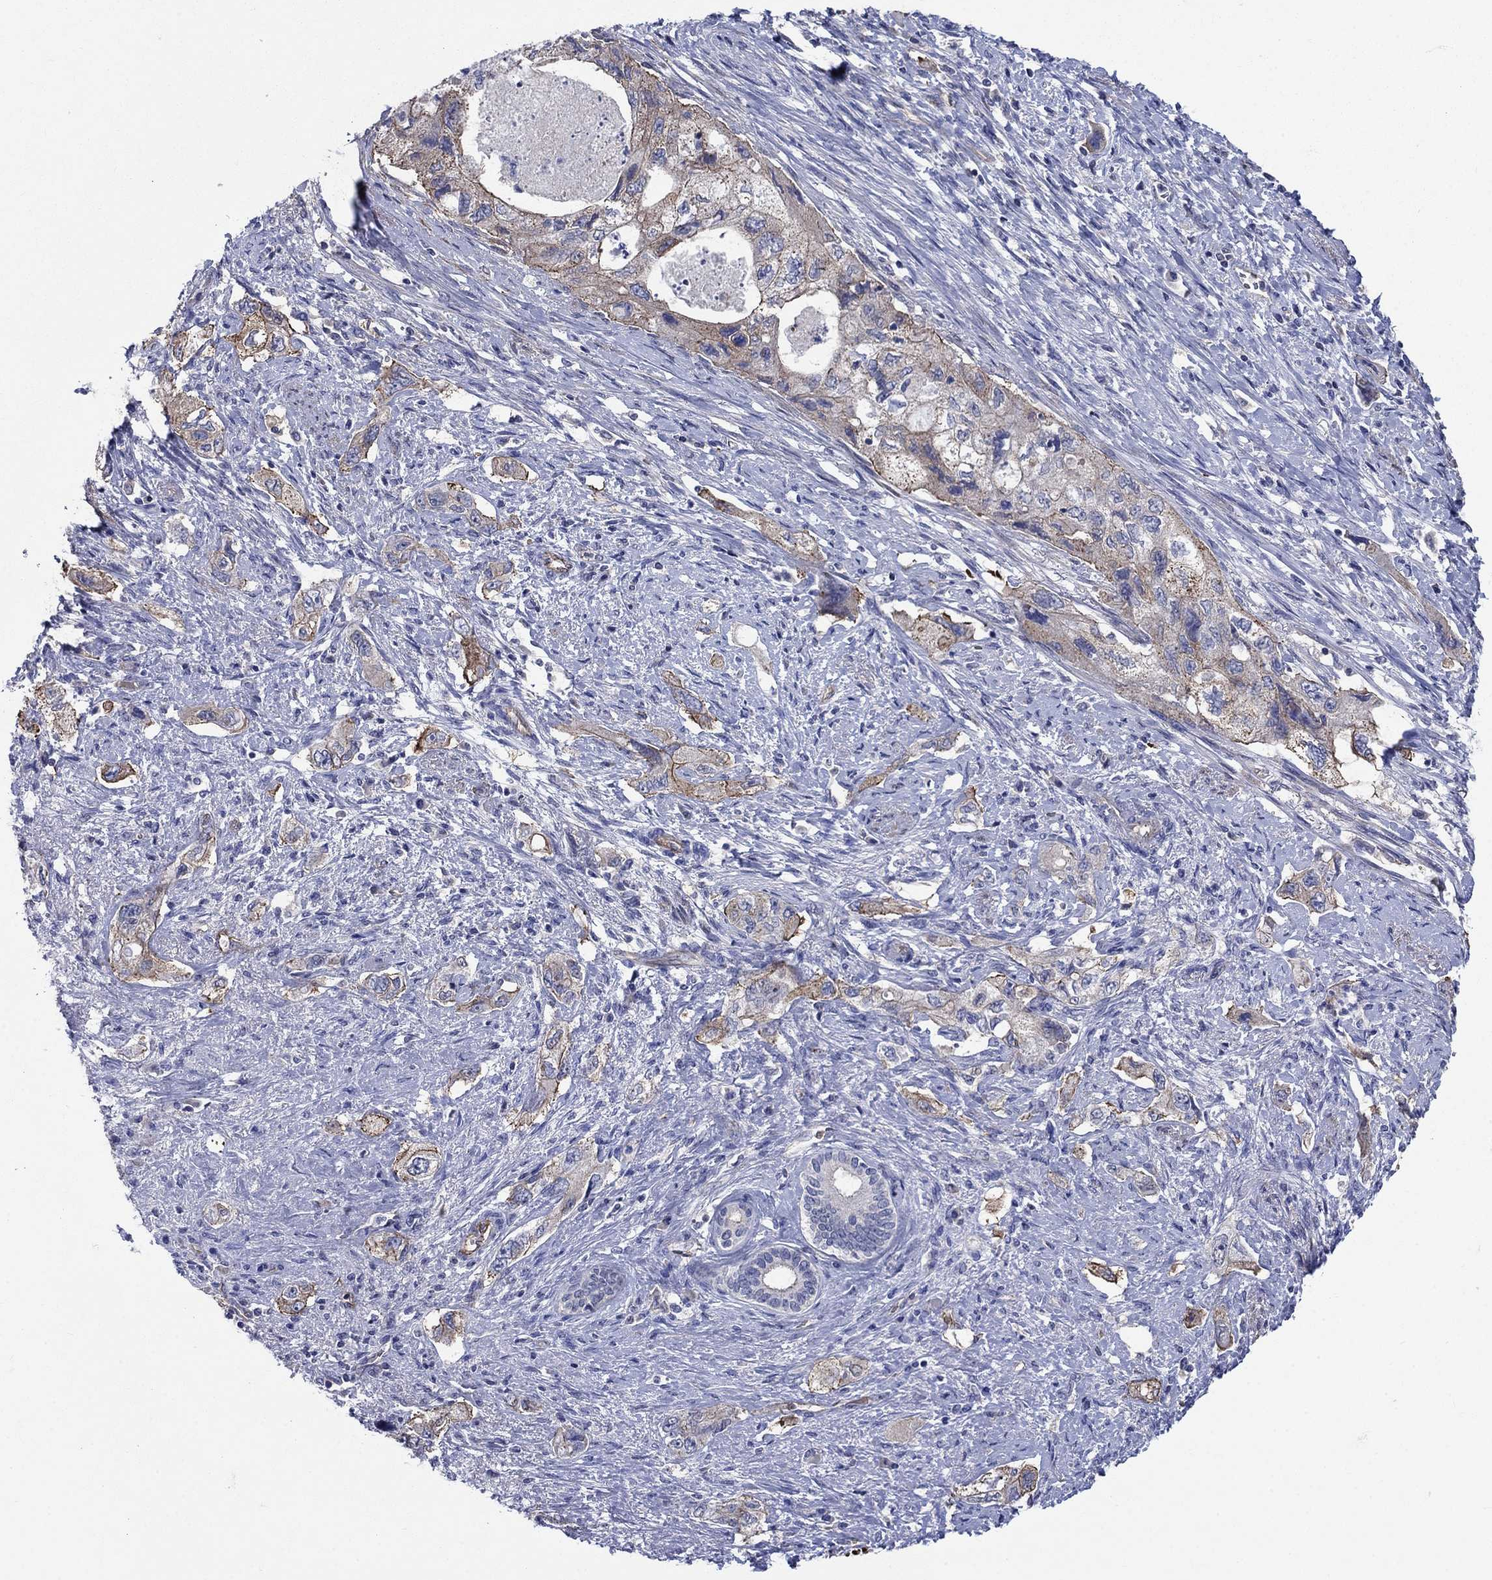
{"staining": {"intensity": "moderate", "quantity": "25%-75%", "location": "cytoplasmic/membranous"}, "tissue": "pancreatic cancer", "cell_type": "Tumor cells", "image_type": "cancer", "snomed": [{"axis": "morphology", "description": "Adenocarcinoma, NOS"}, {"axis": "topography", "description": "Pancreas"}], "caption": "Immunohistochemistry (IHC) micrograph of neoplastic tissue: pancreatic adenocarcinoma stained using immunohistochemistry exhibits medium levels of moderate protein expression localized specifically in the cytoplasmic/membranous of tumor cells, appearing as a cytoplasmic/membranous brown color.", "gene": "FLNC", "patient": {"sex": "female", "age": 73}}